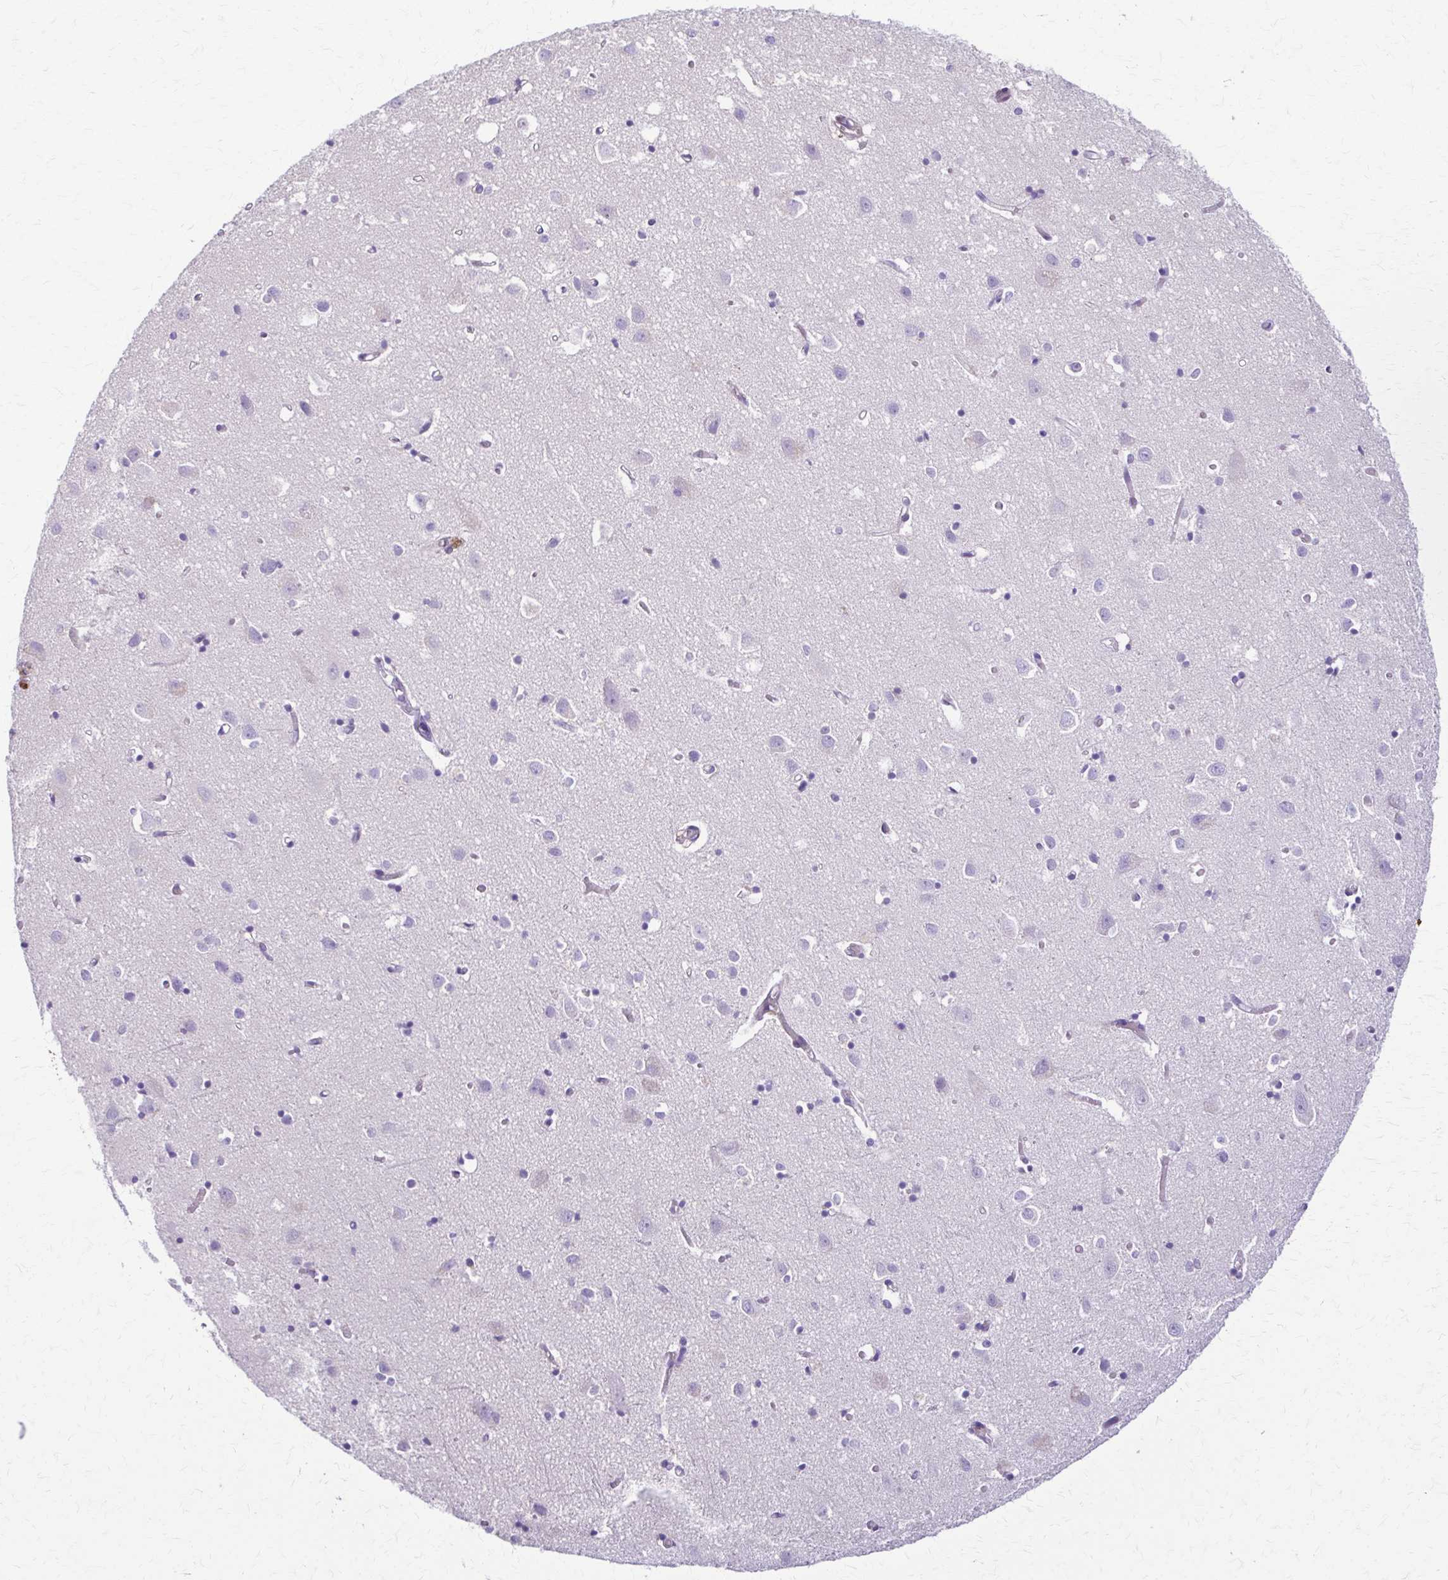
{"staining": {"intensity": "negative", "quantity": "none", "location": "none"}, "tissue": "cerebral cortex", "cell_type": "Endothelial cells", "image_type": "normal", "snomed": [{"axis": "morphology", "description": "Normal tissue, NOS"}, {"axis": "topography", "description": "Cerebral cortex"}], "caption": "DAB immunohistochemical staining of unremarkable cerebral cortex reveals no significant staining in endothelial cells. (DAB immunohistochemistry, high magnification).", "gene": "DSP", "patient": {"sex": "male", "age": 70}}